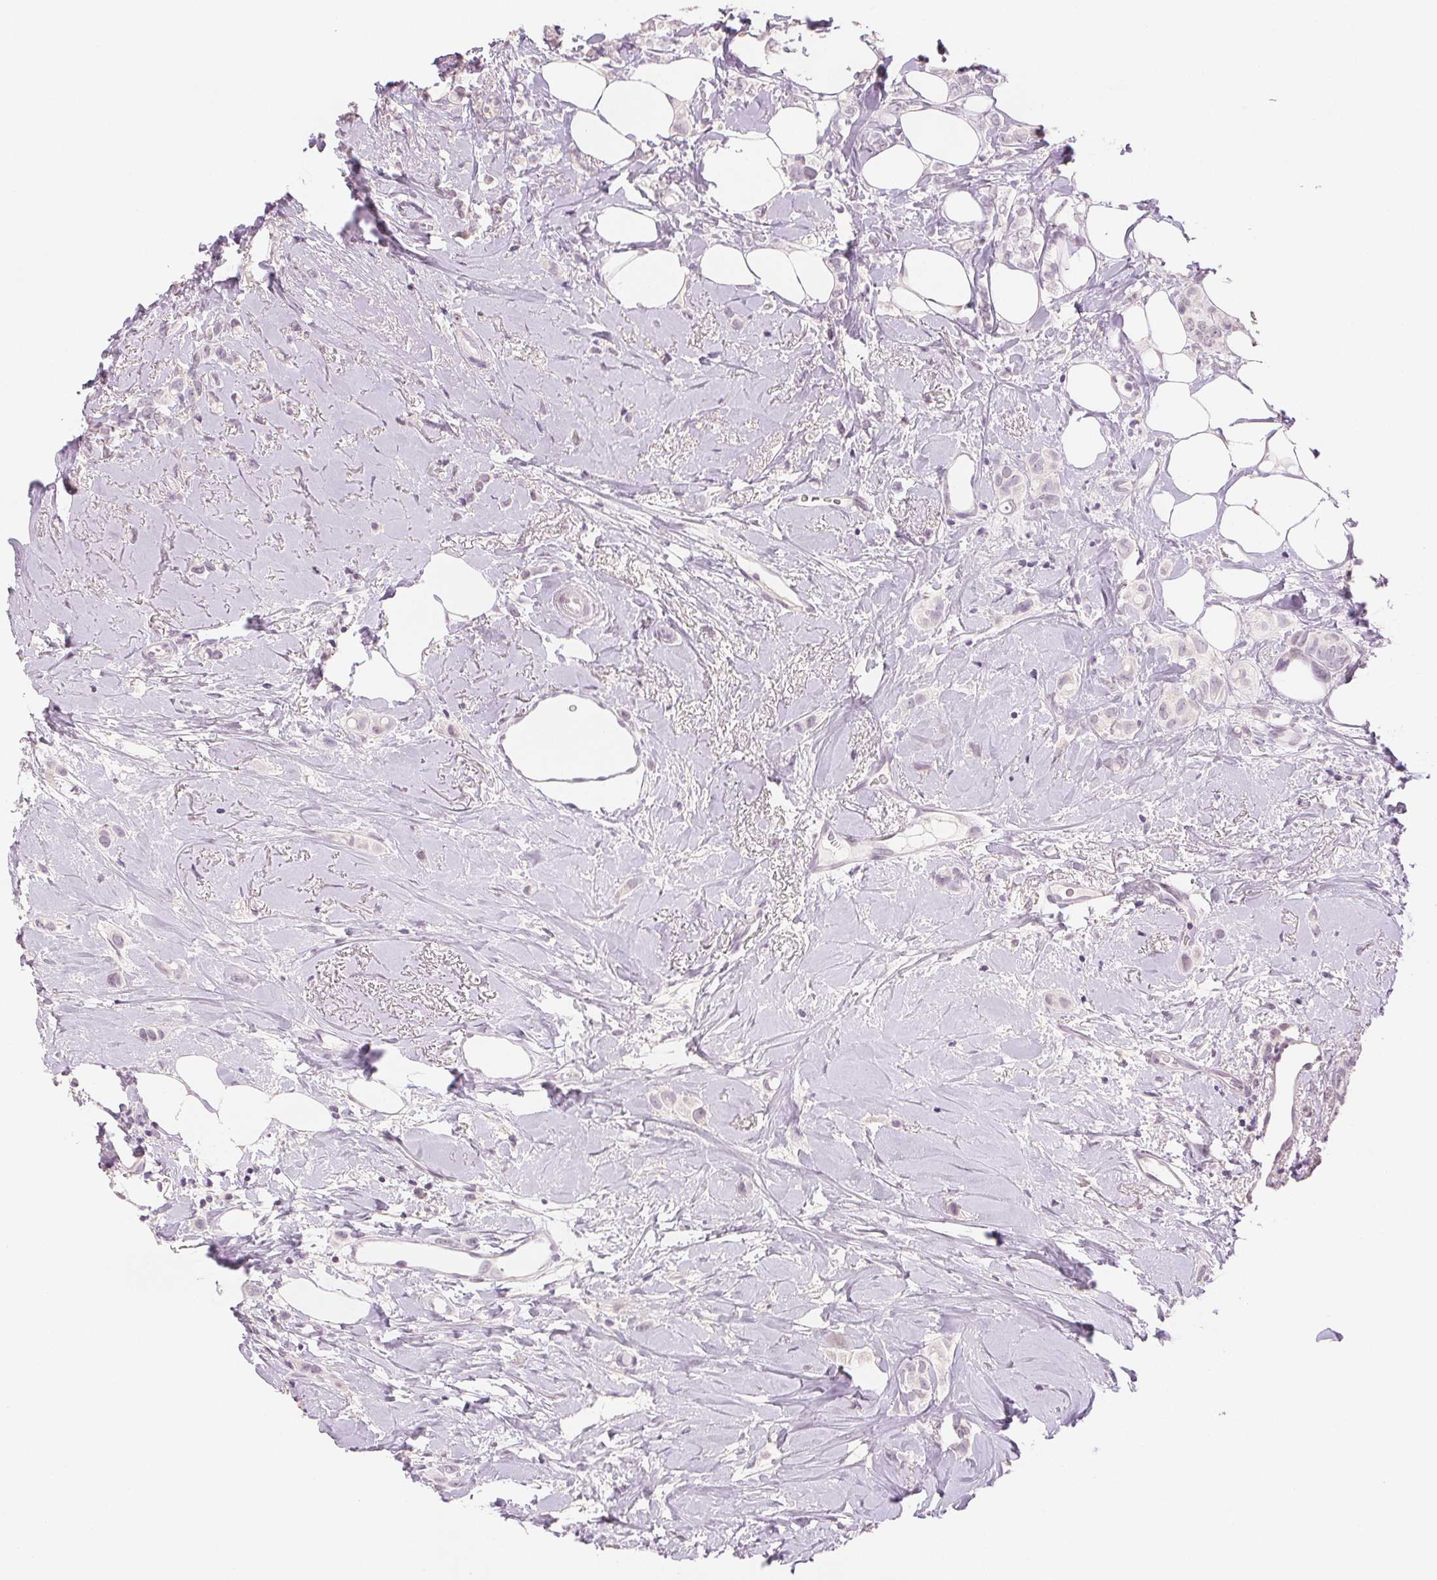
{"staining": {"intensity": "negative", "quantity": "none", "location": "none"}, "tissue": "breast cancer", "cell_type": "Tumor cells", "image_type": "cancer", "snomed": [{"axis": "morphology", "description": "Lobular carcinoma"}, {"axis": "topography", "description": "Breast"}], "caption": "DAB immunohistochemical staining of human breast cancer (lobular carcinoma) displays no significant staining in tumor cells.", "gene": "SCGN", "patient": {"sex": "female", "age": 66}}